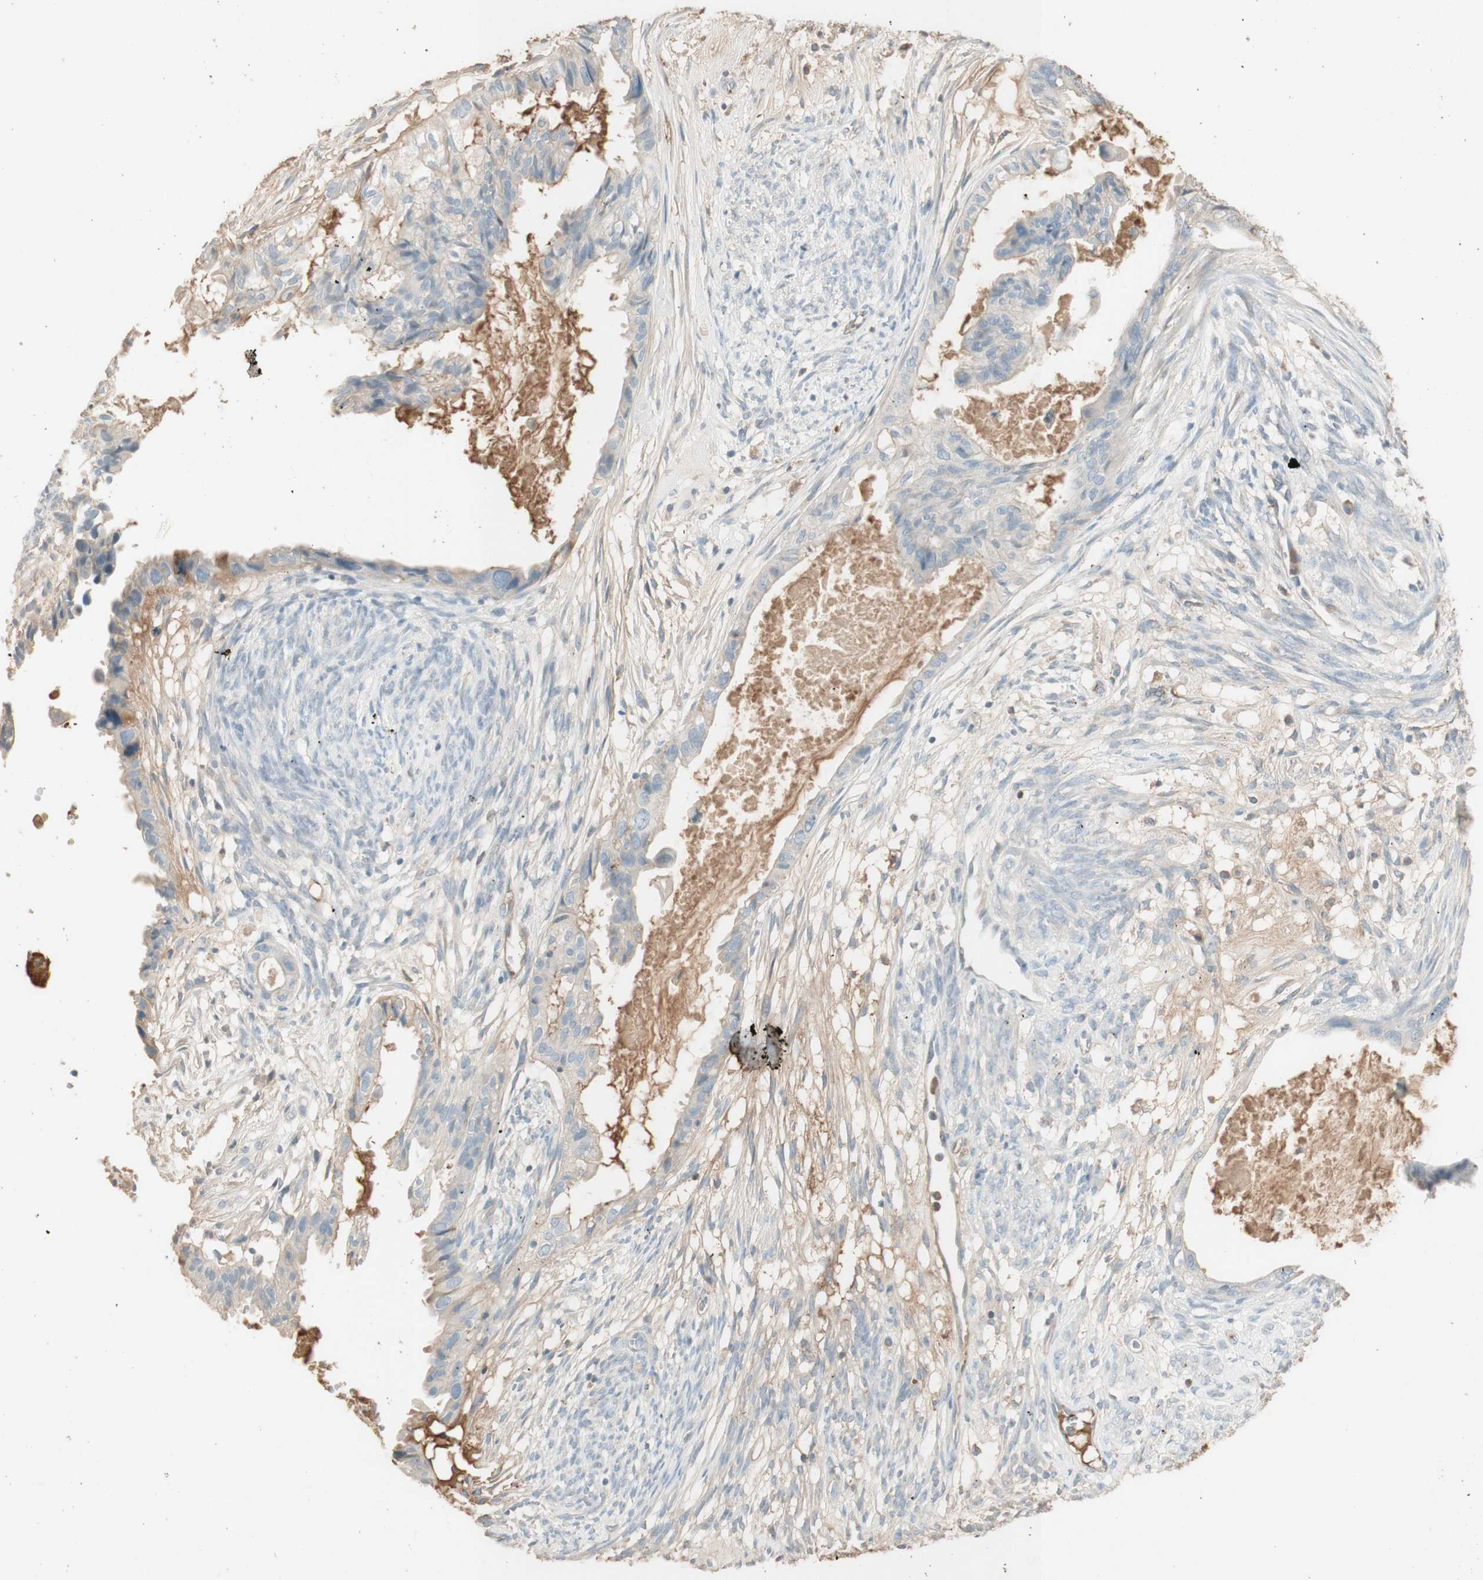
{"staining": {"intensity": "negative", "quantity": "none", "location": "none"}, "tissue": "cervical cancer", "cell_type": "Tumor cells", "image_type": "cancer", "snomed": [{"axis": "morphology", "description": "Normal tissue, NOS"}, {"axis": "morphology", "description": "Adenocarcinoma, NOS"}, {"axis": "topography", "description": "Cervix"}, {"axis": "topography", "description": "Endometrium"}], "caption": "IHC of cervical adenocarcinoma shows no staining in tumor cells. Brightfield microscopy of immunohistochemistry (IHC) stained with DAB (brown) and hematoxylin (blue), captured at high magnification.", "gene": "IFNG", "patient": {"sex": "female", "age": 86}}